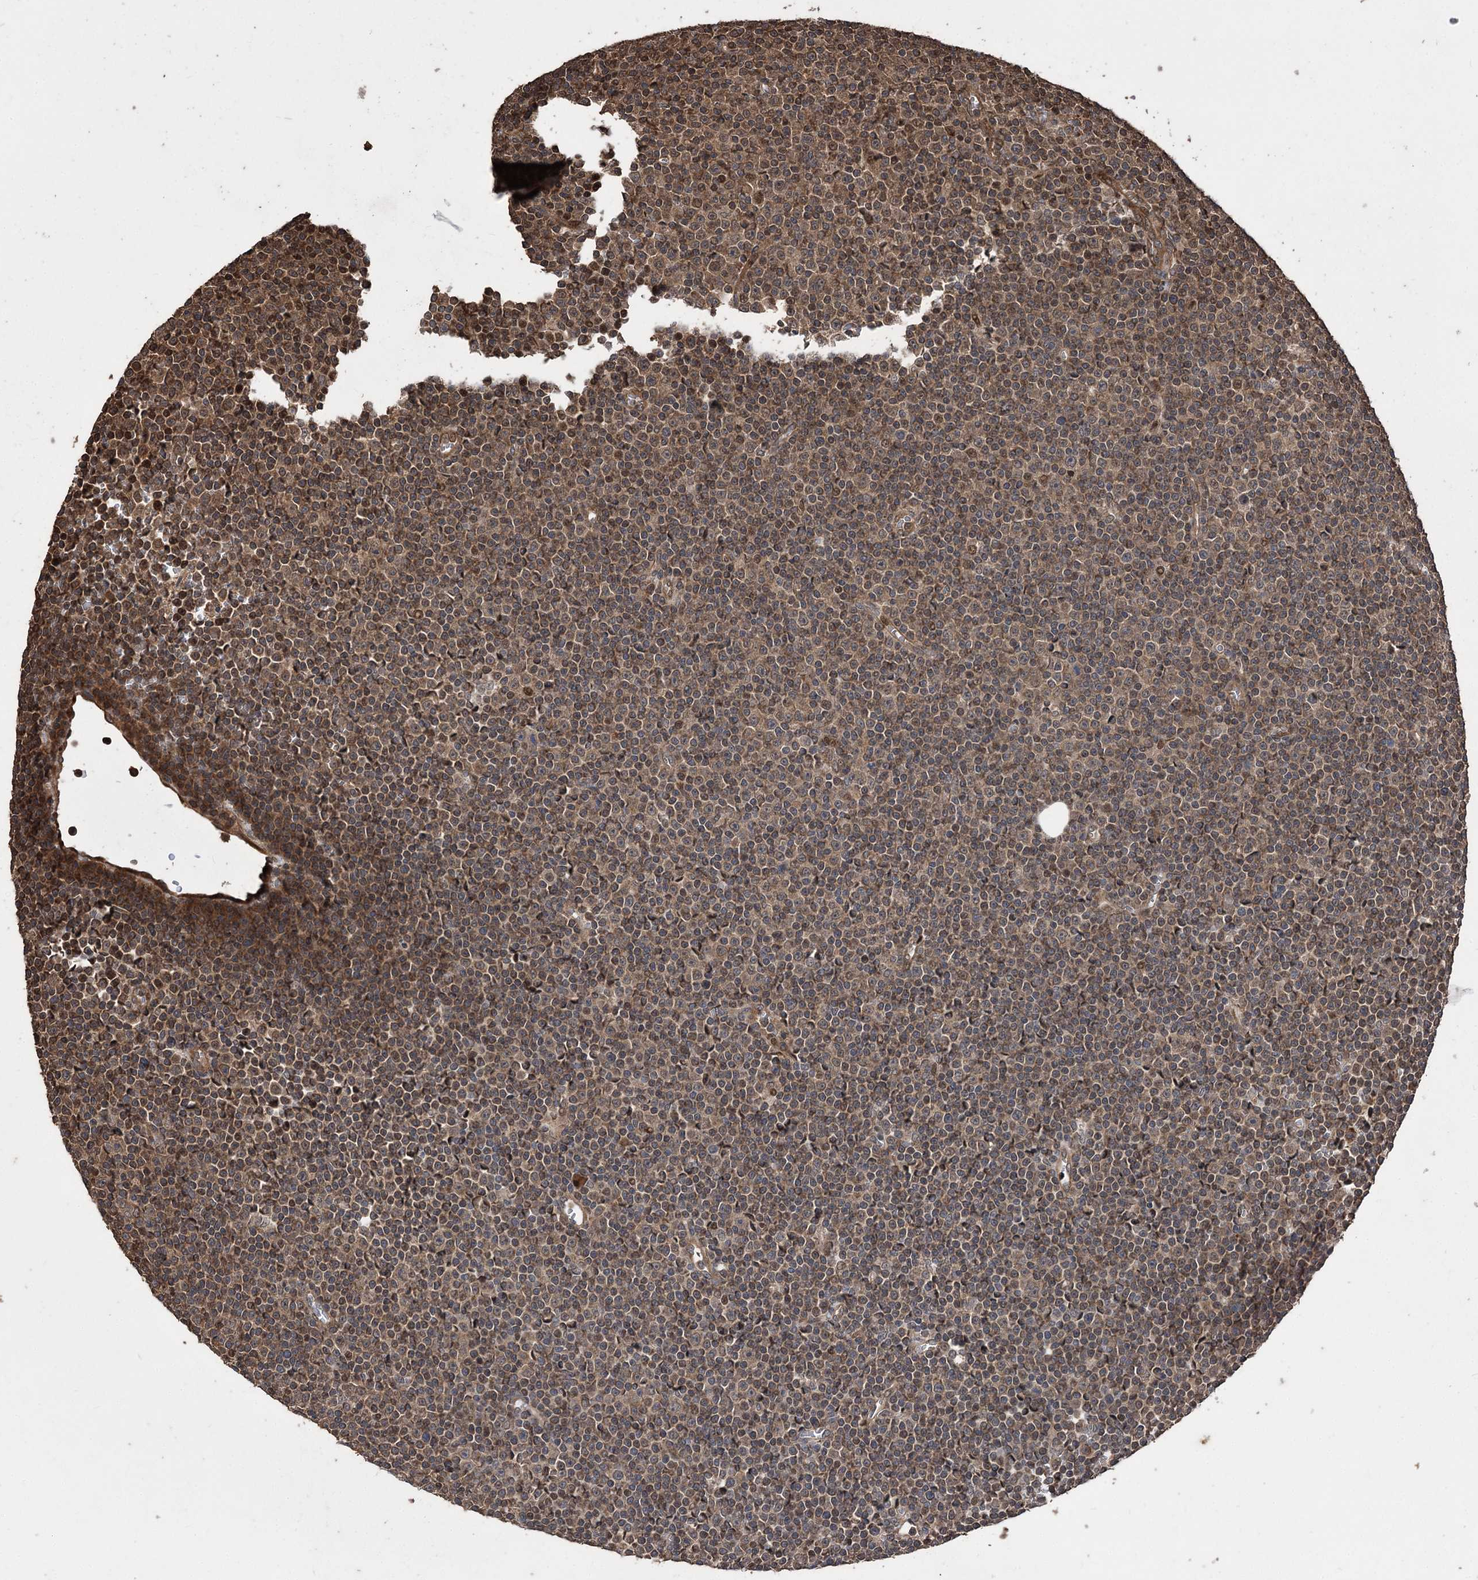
{"staining": {"intensity": "moderate", "quantity": ">75%", "location": "cytoplasmic/membranous"}, "tissue": "lymphoma", "cell_type": "Tumor cells", "image_type": "cancer", "snomed": [{"axis": "morphology", "description": "Malignant lymphoma, non-Hodgkin's type, Low grade"}, {"axis": "topography", "description": "Lymph node"}], "caption": "High-magnification brightfield microscopy of low-grade malignant lymphoma, non-Hodgkin's type stained with DAB (3,3'-diaminobenzidine) (brown) and counterstained with hematoxylin (blue). tumor cells exhibit moderate cytoplasmic/membranous expression is present in approximately>75% of cells. The staining was performed using DAB to visualize the protein expression in brown, while the nuclei were stained in blue with hematoxylin (Magnification: 20x).", "gene": "RASSF3", "patient": {"sex": "female", "age": 67}}